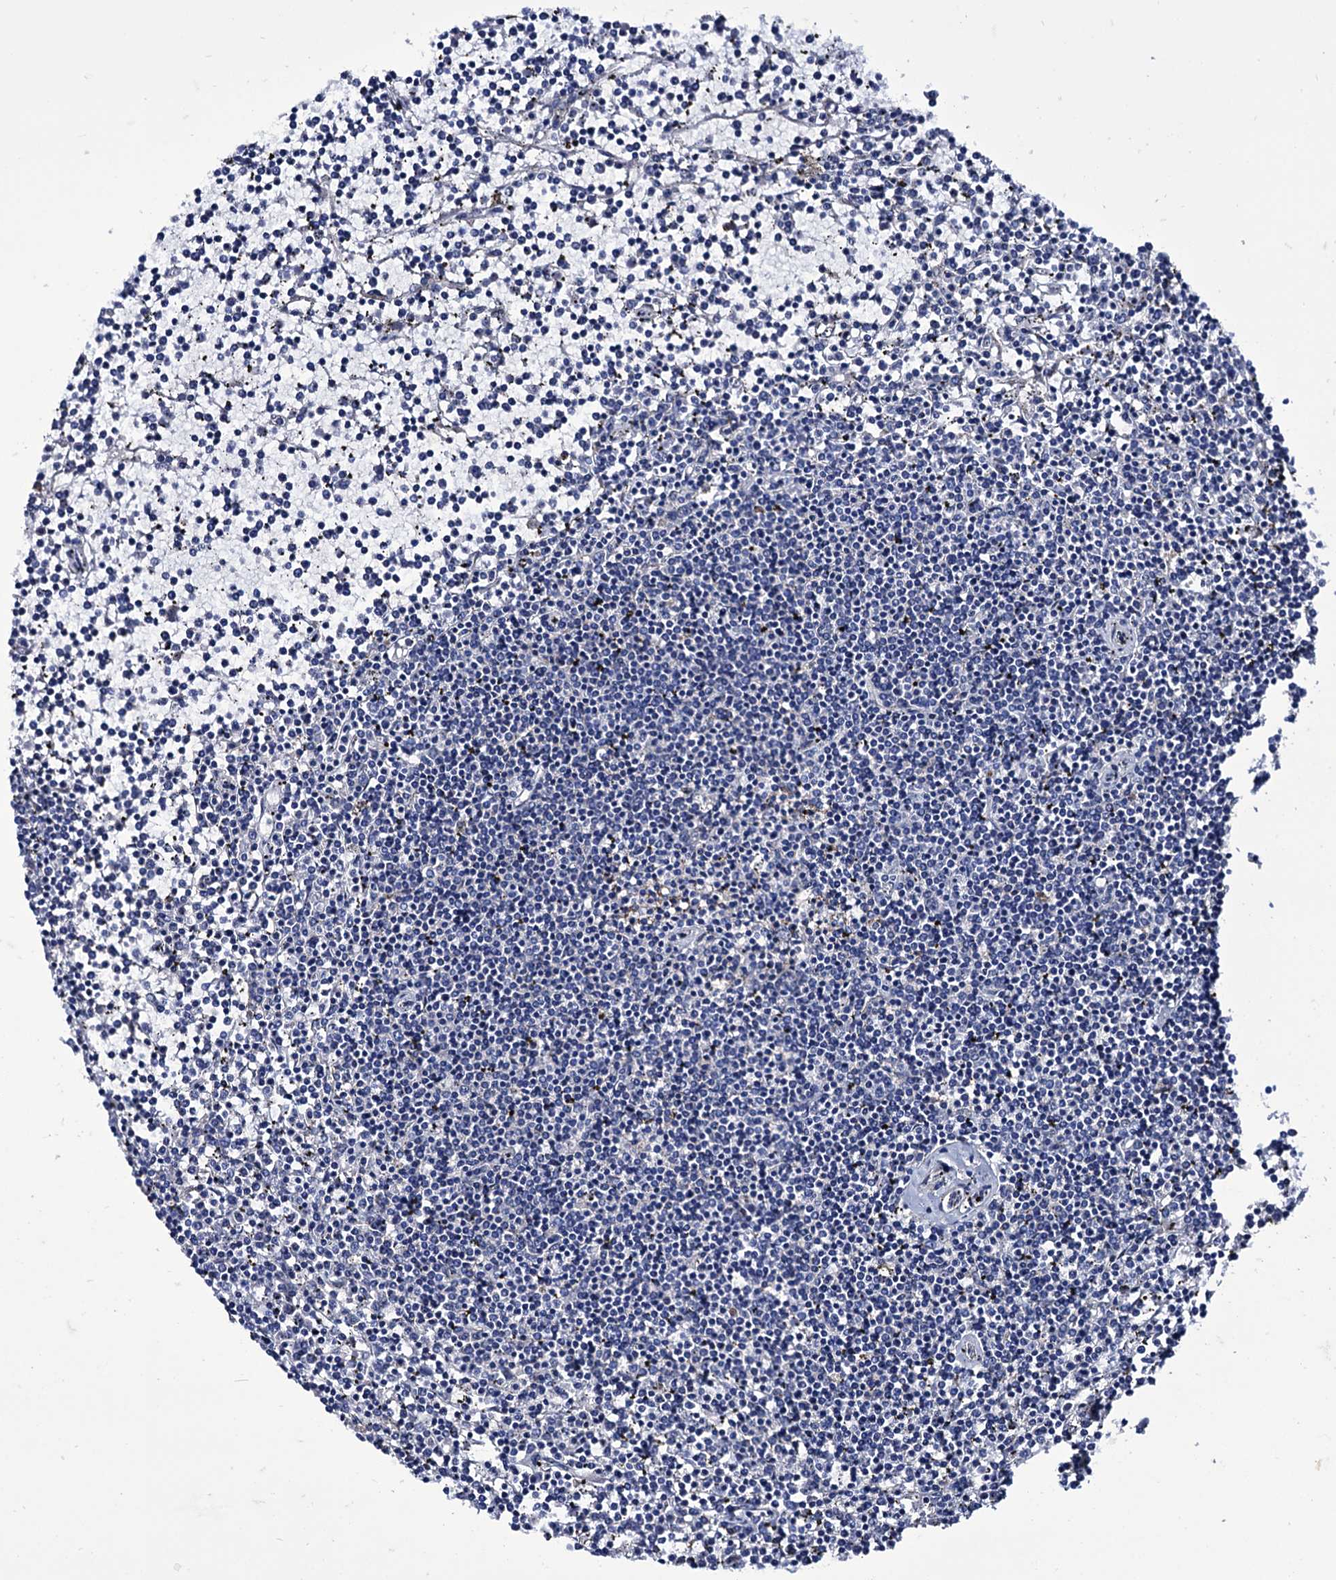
{"staining": {"intensity": "negative", "quantity": "none", "location": "none"}, "tissue": "lymphoma", "cell_type": "Tumor cells", "image_type": "cancer", "snomed": [{"axis": "morphology", "description": "Malignant lymphoma, non-Hodgkin's type, Low grade"}, {"axis": "topography", "description": "Spleen"}], "caption": "Immunohistochemistry (IHC) of human malignant lymphoma, non-Hodgkin's type (low-grade) displays no staining in tumor cells. (DAB immunohistochemistry (IHC) with hematoxylin counter stain).", "gene": "AXL", "patient": {"sex": "female", "age": 19}}